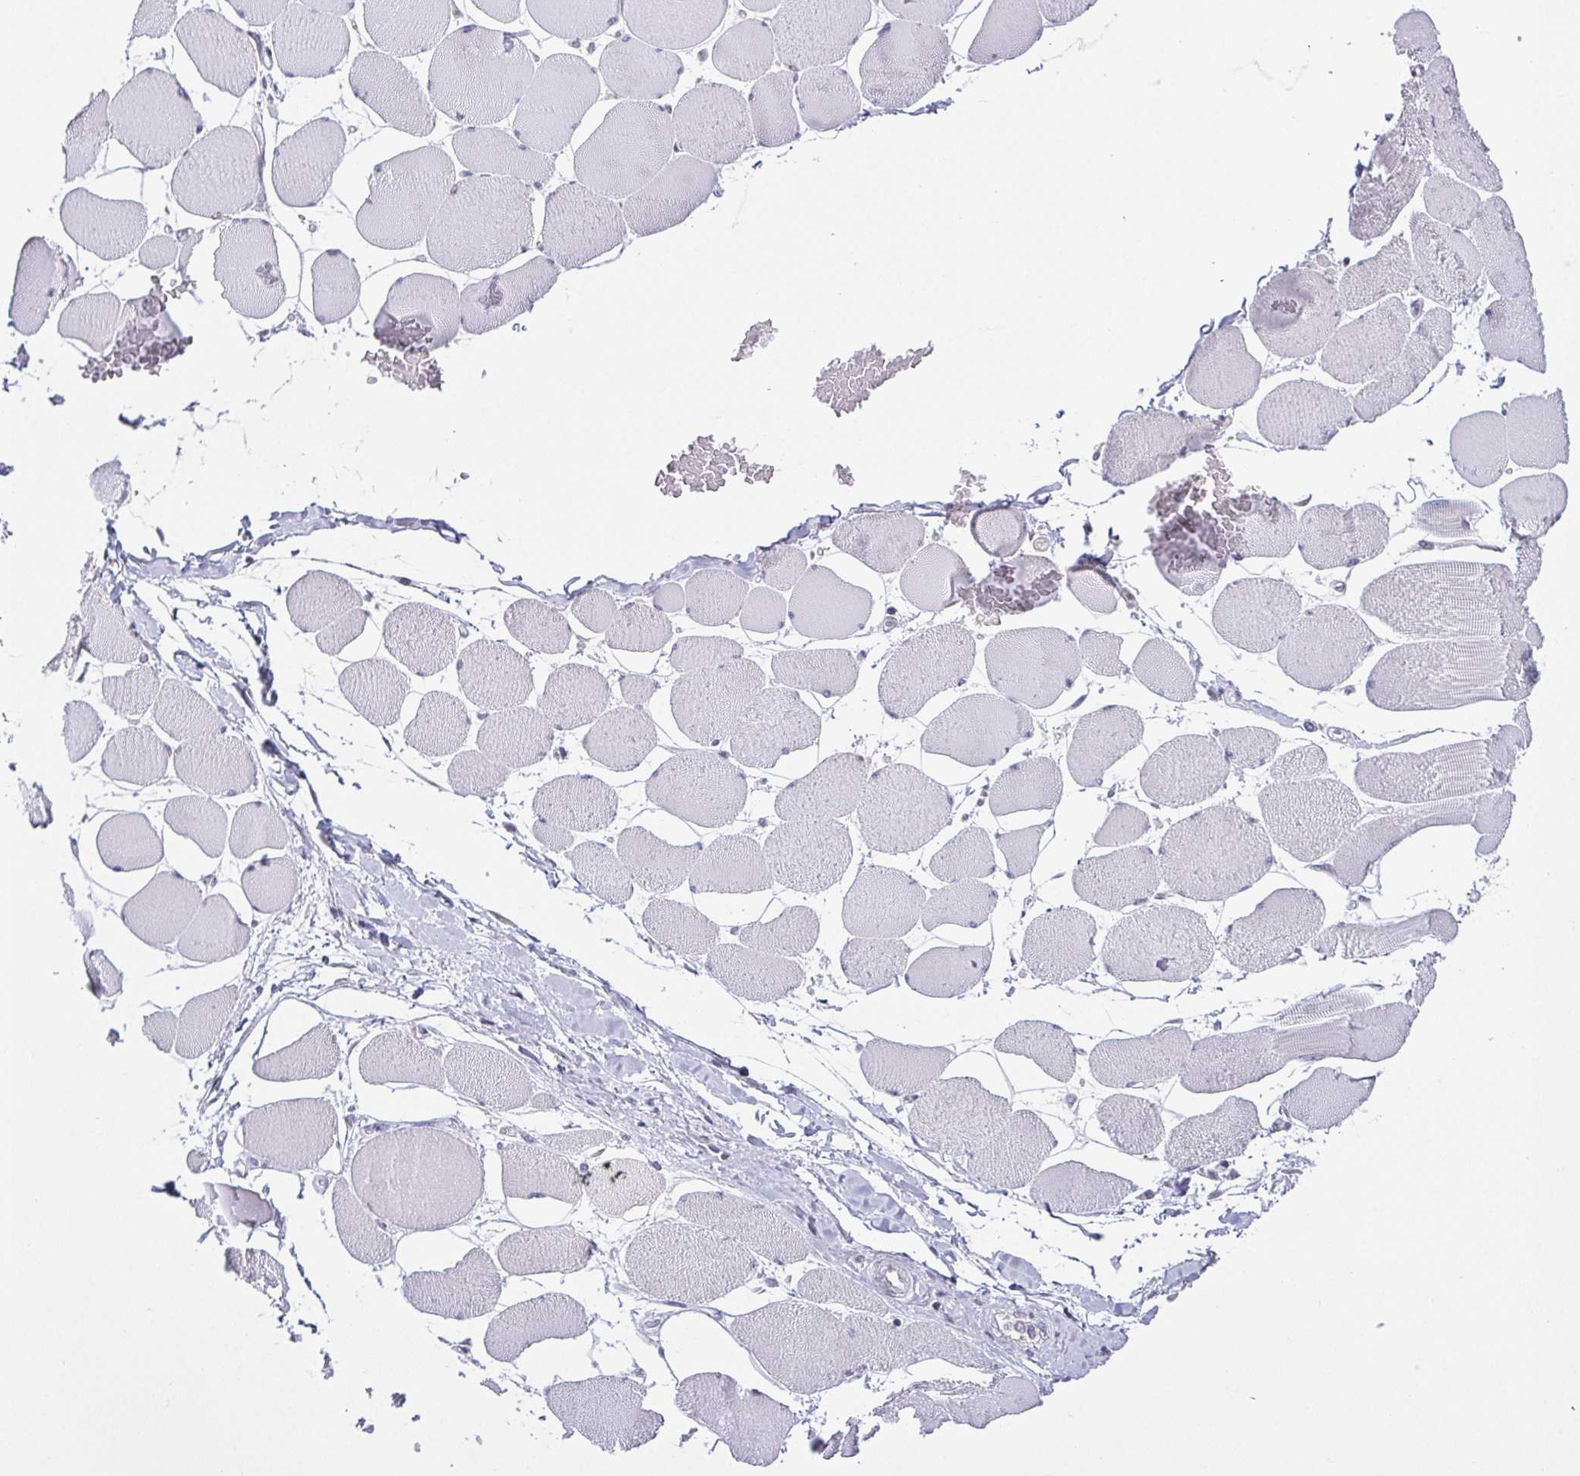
{"staining": {"intensity": "negative", "quantity": "none", "location": "none"}, "tissue": "skeletal muscle", "cell_type": "Myocytes", "image_type": "normal", "snomed": [{"axis": "morphology", "description": "Normal tissue, NOS"}, {"axis": "topography", "description": "Skeletal muscle"}], "caption": "IHC of normal human skeletal muscle demonstrates no expression in myocytes. (DAB immunohistochemistry, high magnification).", "gene": "RBM3", "patient": {"sex": "female", "age": 75}}